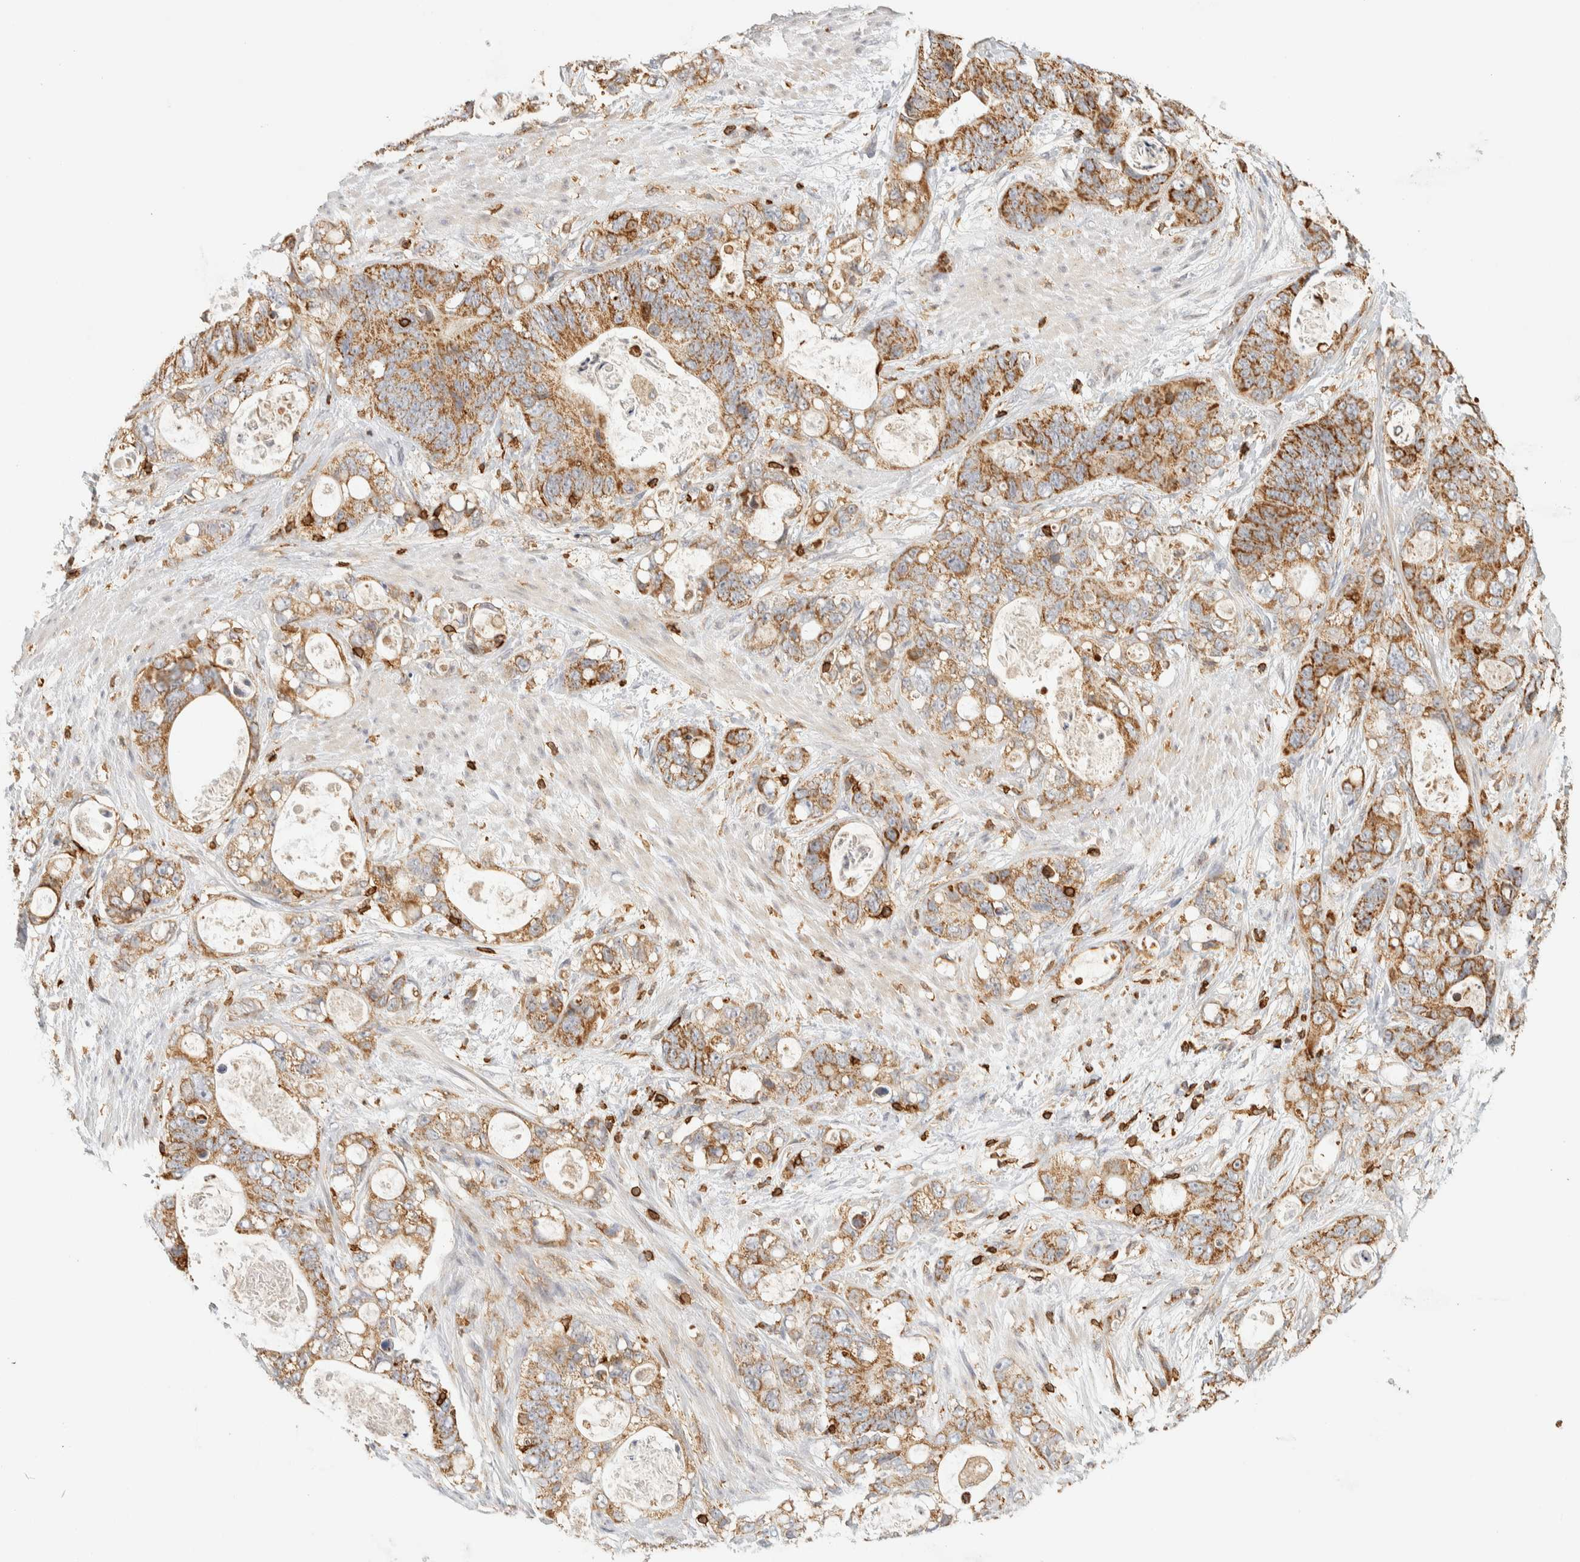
{"staining": {"intensity": "strong", "quantity": ">75%", "location": "cytoplasmic/membranous"}, "tissue": "stomach cancer", "cell_type": "Tumor cells", "image_type": "cancer", "snomed": [{"axis": "morphology", "description": "Normal tissue, NOS"}, {"axis": "morphology", "description": "Adenocarcinoma, NOS"}, {"axis": "topography", "description": "Stomach"}], "caption": "The histopathology image exhibits a brown stain indicating the presence of a protein in the cytoplasmic/membranous of tumor cells in stomach cancer (adenocarcinoma).", "gene": "RUNDC1", "patient": {"sex": "female", "age": 89}}